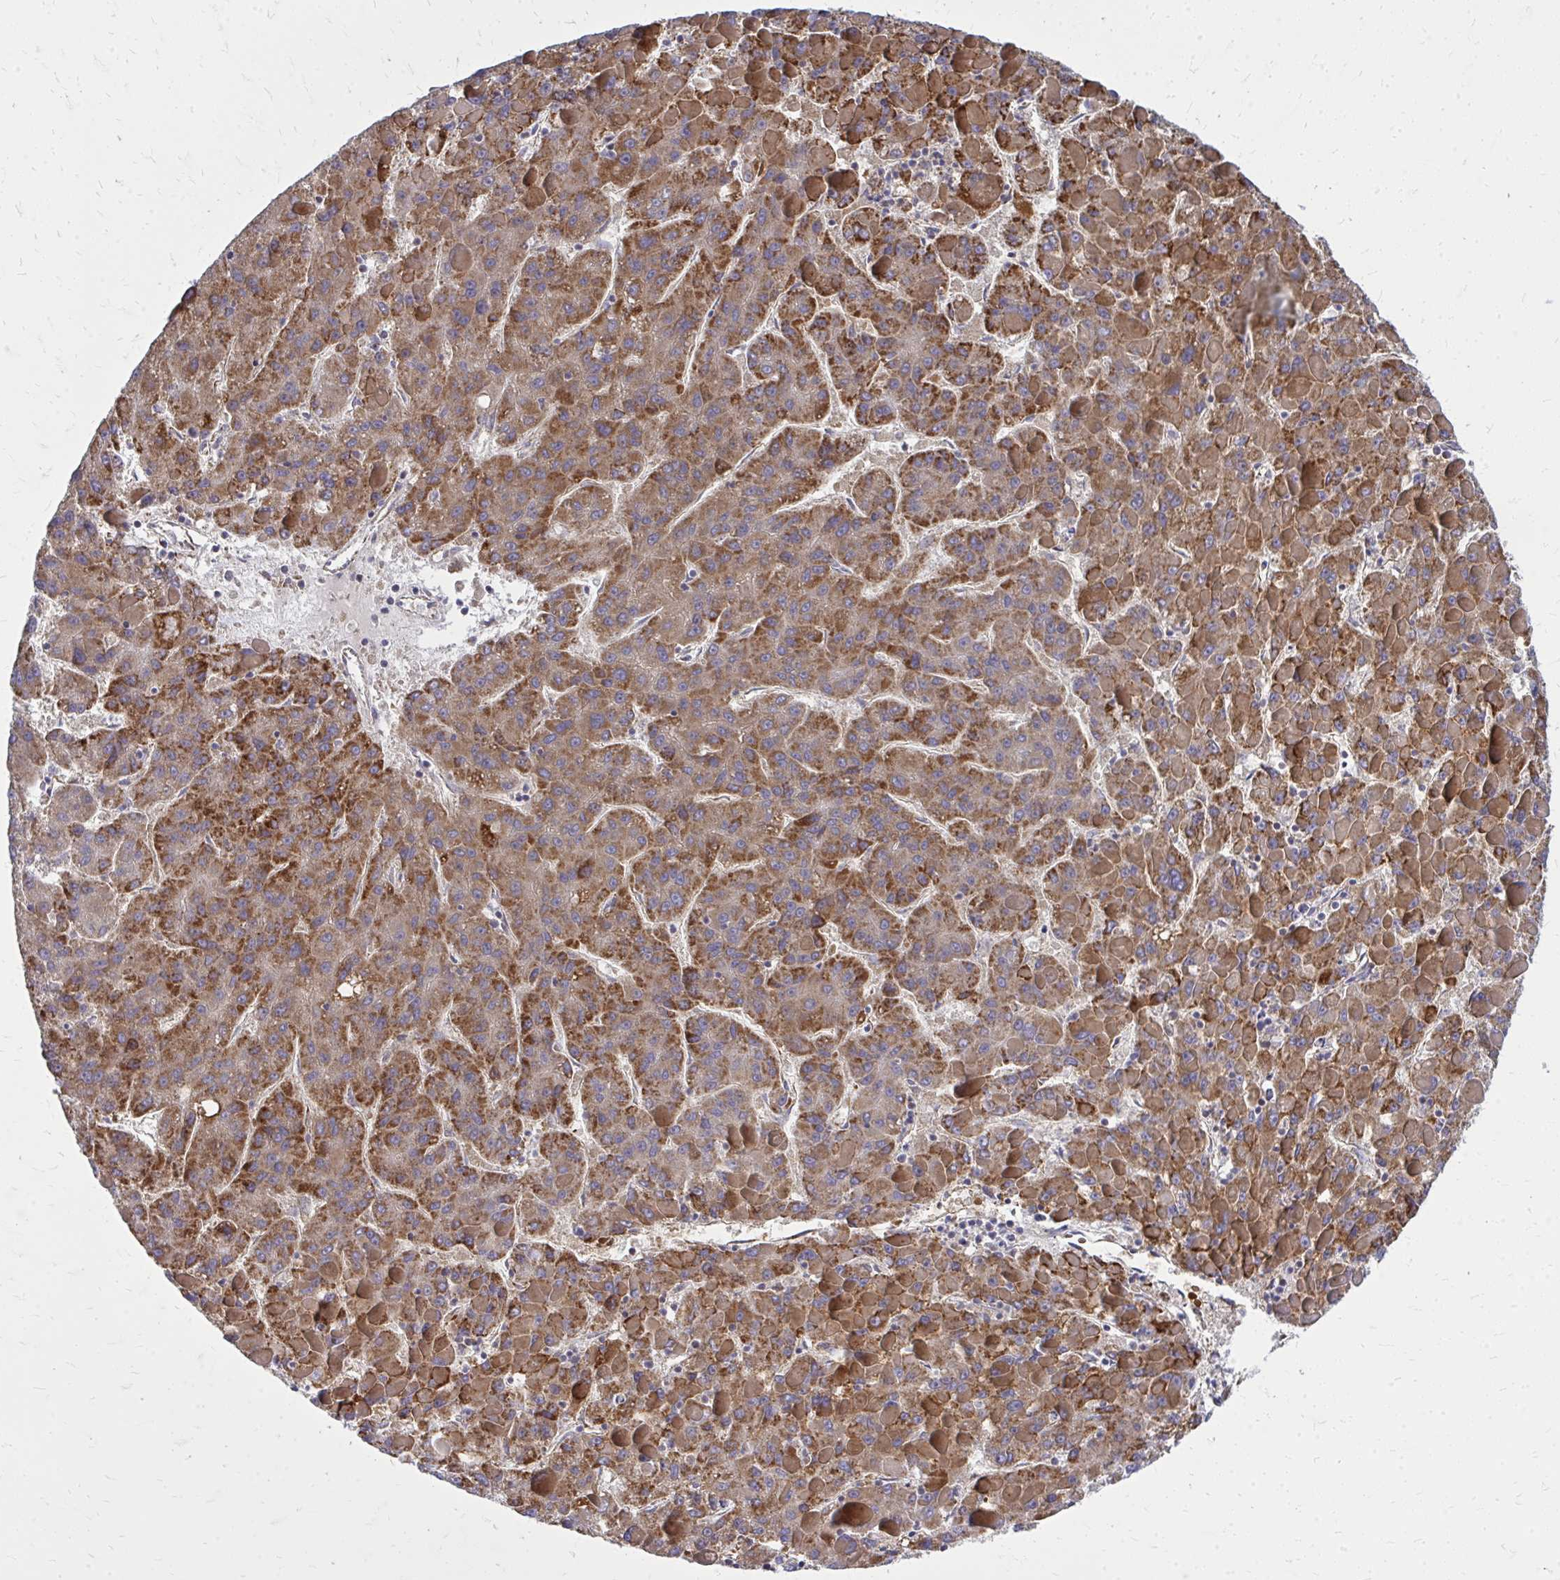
{"staining": {"intensity": "moderate", "quantity": ">75%", "location": "cytoplasmic/membranous"}, "tissue": "liver cancer", "cell_type": "Tumor cells", "image_type": "cancer", "snomed": [{"axis": "morphology", "description": "Carcinoma, Hepatocellular, NOS"}, {"axis": "topography", "description": "Liver"}], "caption": "Immunohistochemical staining of human liver cancer (hepatocellular carcinoma) displays medium levels of moderate cytoplasmic/membranous protein expression in about >75% of tumor cells.", "gene": "PDK4", "patient": {"sex": "female", "age": 82}}